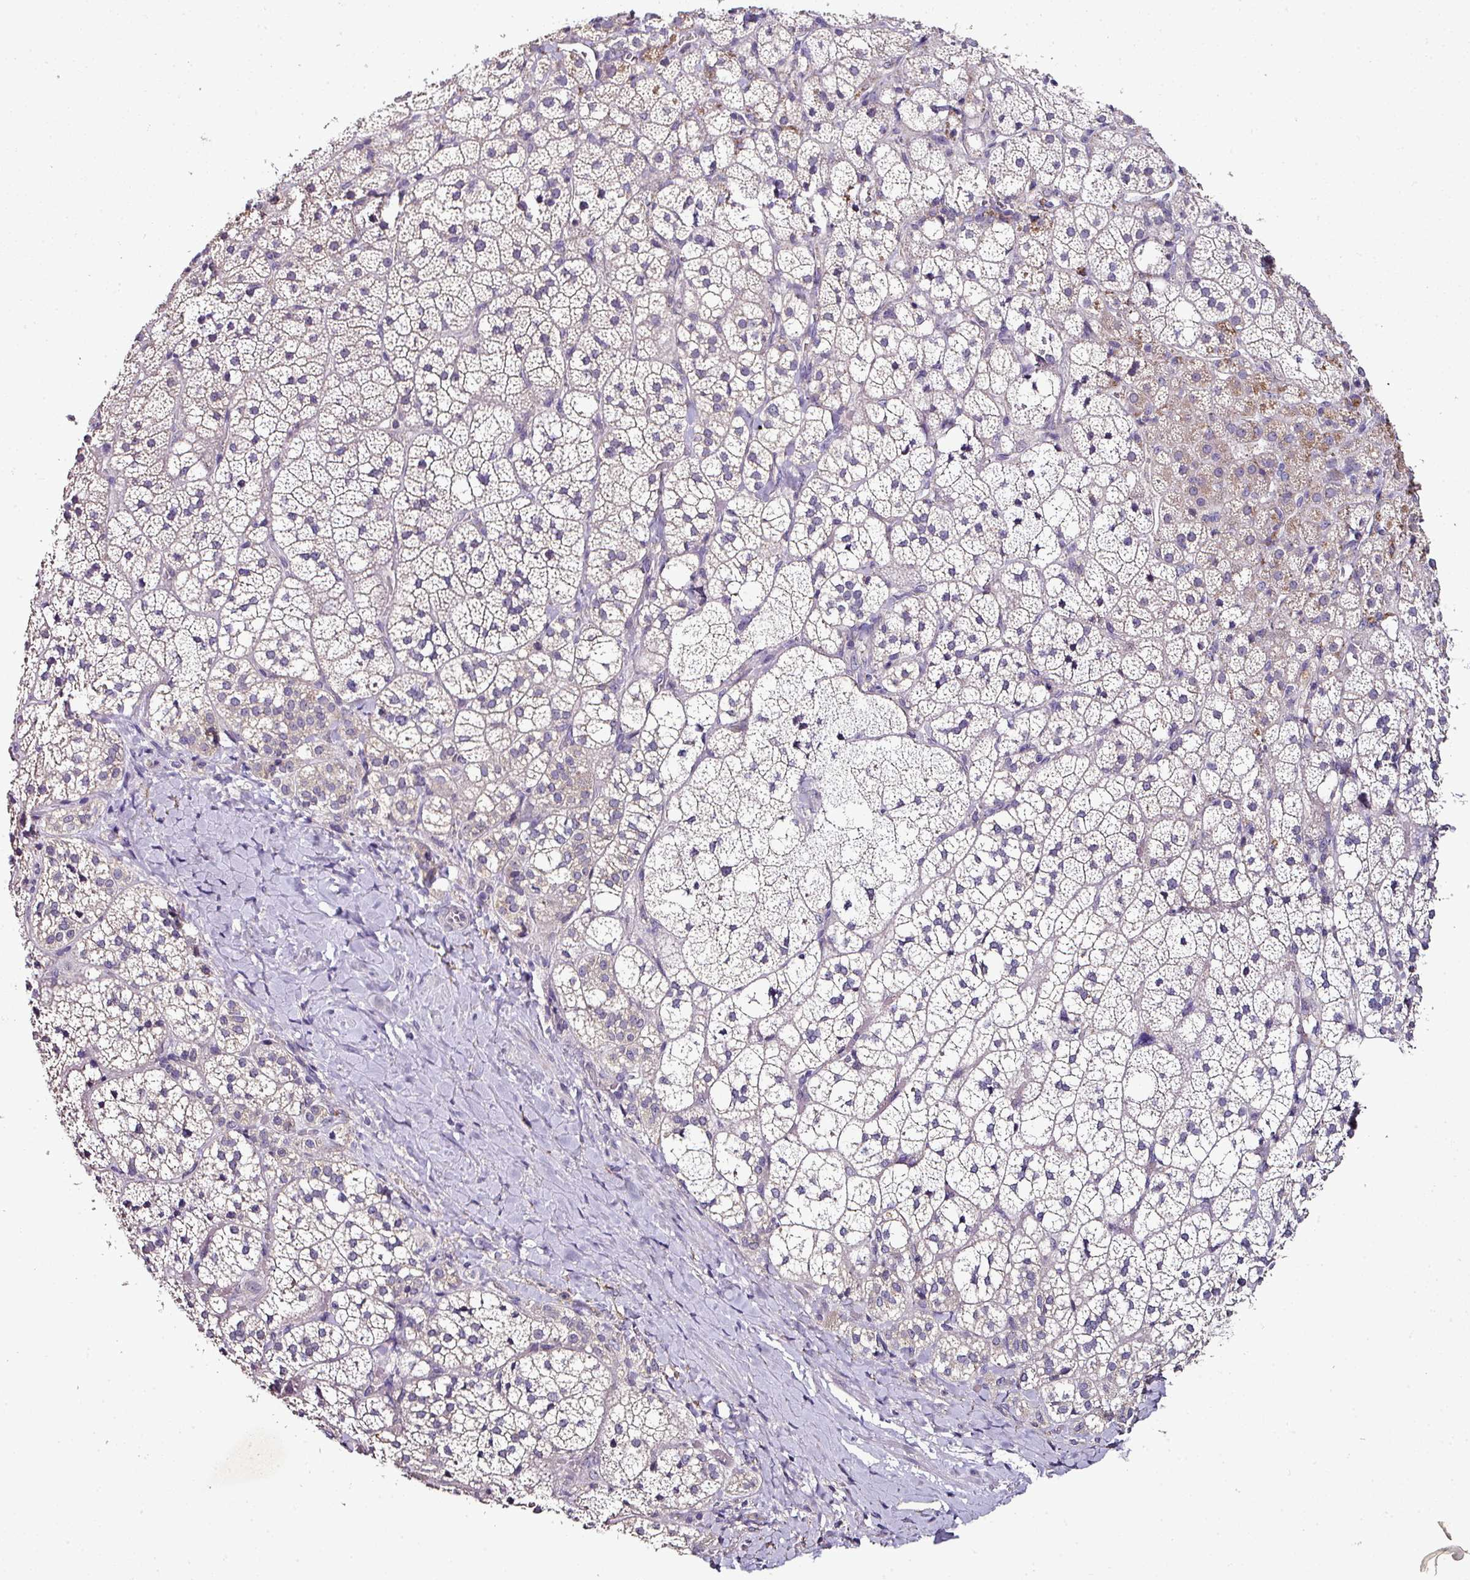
{"staining": {"intensity": "negative", "quantity": "none", "location": "none"}, "tissue": "adrenal gland", "cell_type": "Glandular cells", "image_type": "normal", "snomed": [{"axis": "morphology", "description": "Normal tissue, NOS"}, {"axis": "topography", "description": "Adrenal gland"}], "caption": "The IHC histopathology image has no significant expression in glandular cells of adrenal gland.", "gene": "SKIC2", "patient": {"sex": "male", "age": 53}}